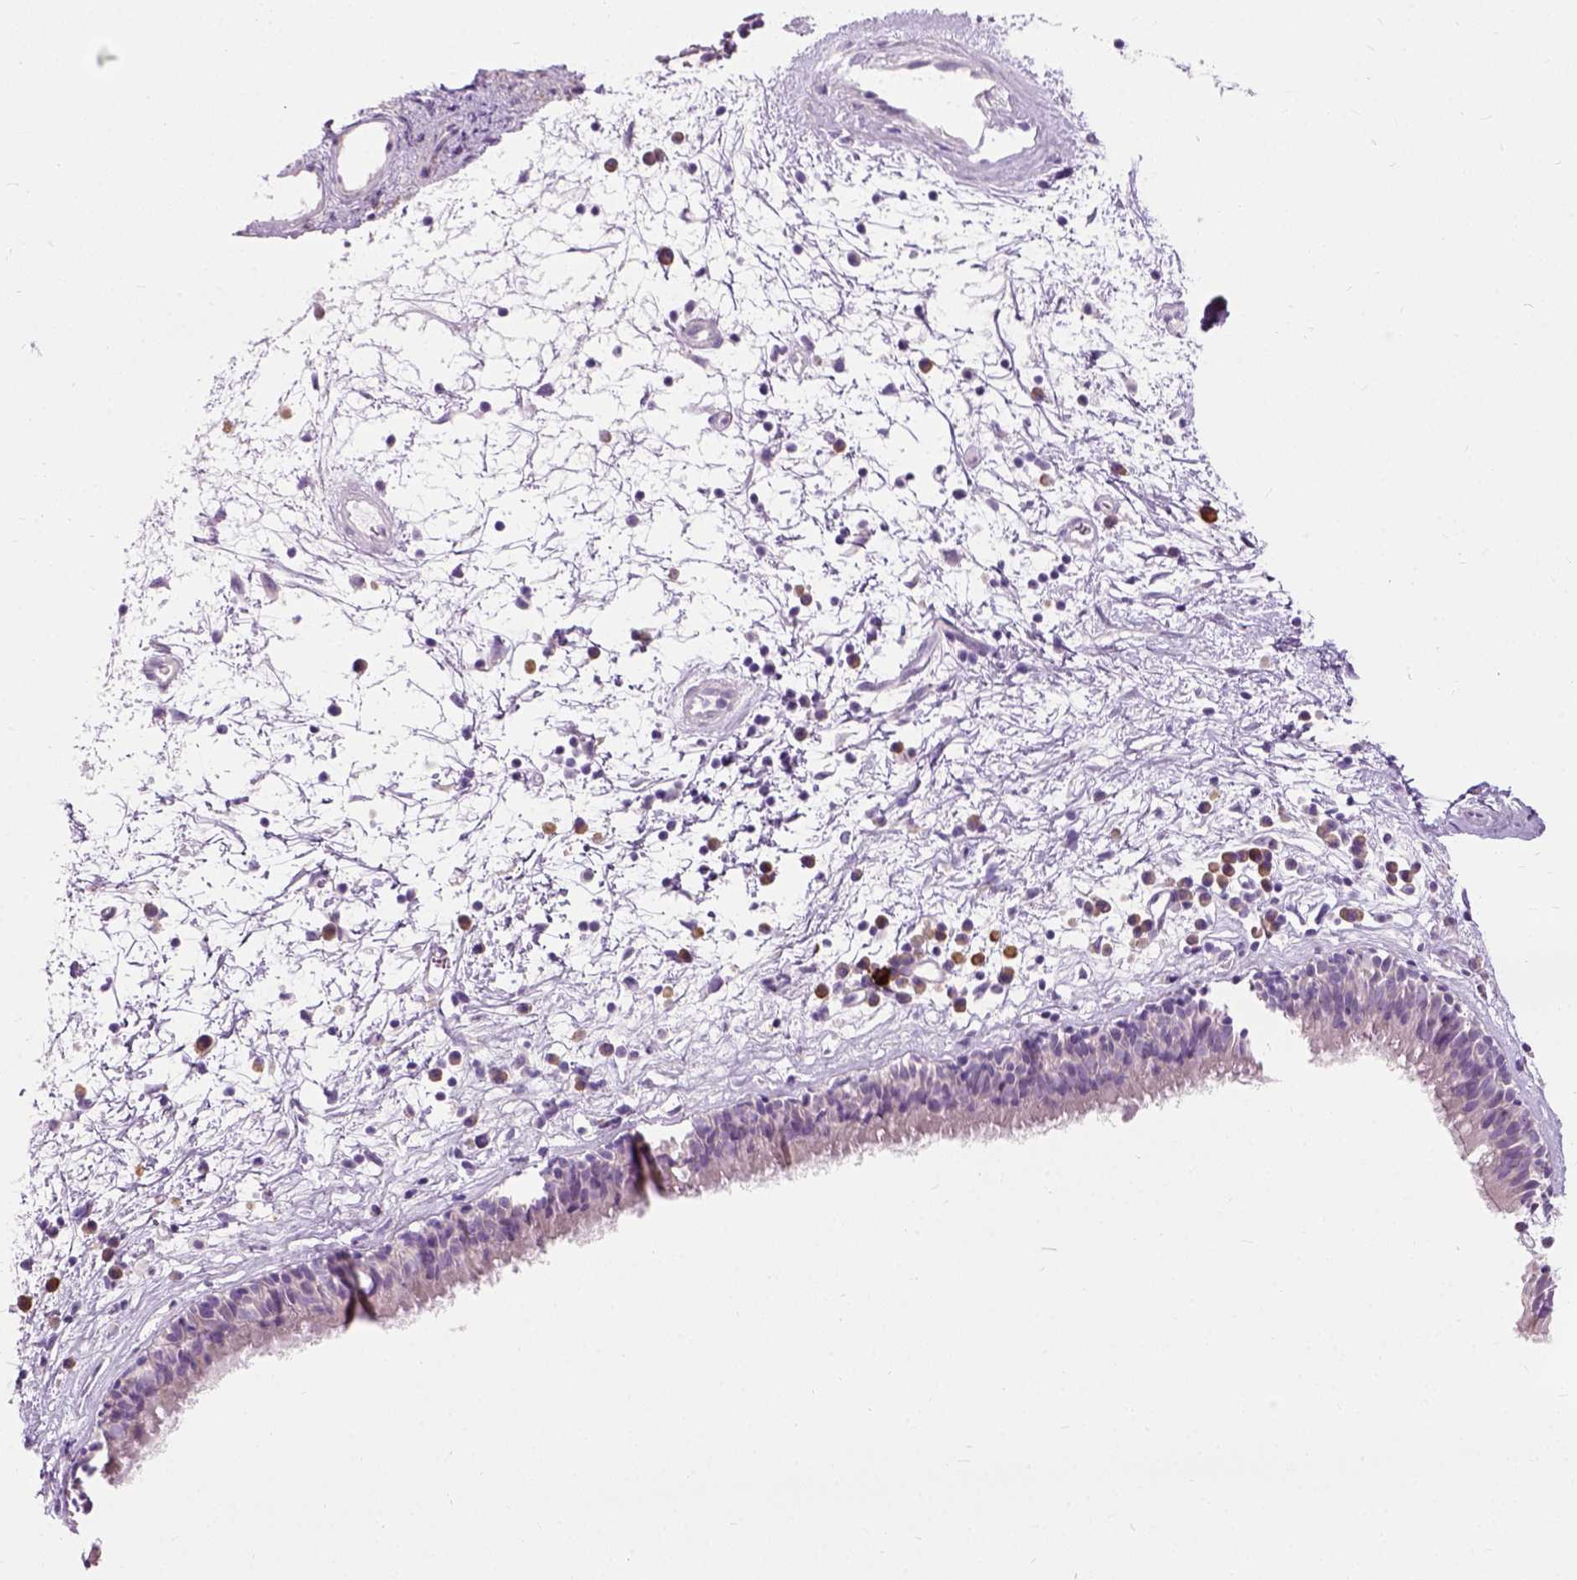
{"staining": {"intensity": "negative", "quantity": "none", "location": "none"}, "tissue": "nasopharynx", "cell_type": "Respiratory epithelial cells", "image_type": "normal", "snomed": [{"axis": "morphology", "description": "Normal tissue, NOS"}, {"axis": "topography", "description": "Nasopharynx"}], "caption": "Nasopharynx stained for a protein using immunohistochemistry (IHC) displays no expression respiratory epithelial cells.", "gene": "TRIM72", "patient": {"sex": "male", "age": 24}}